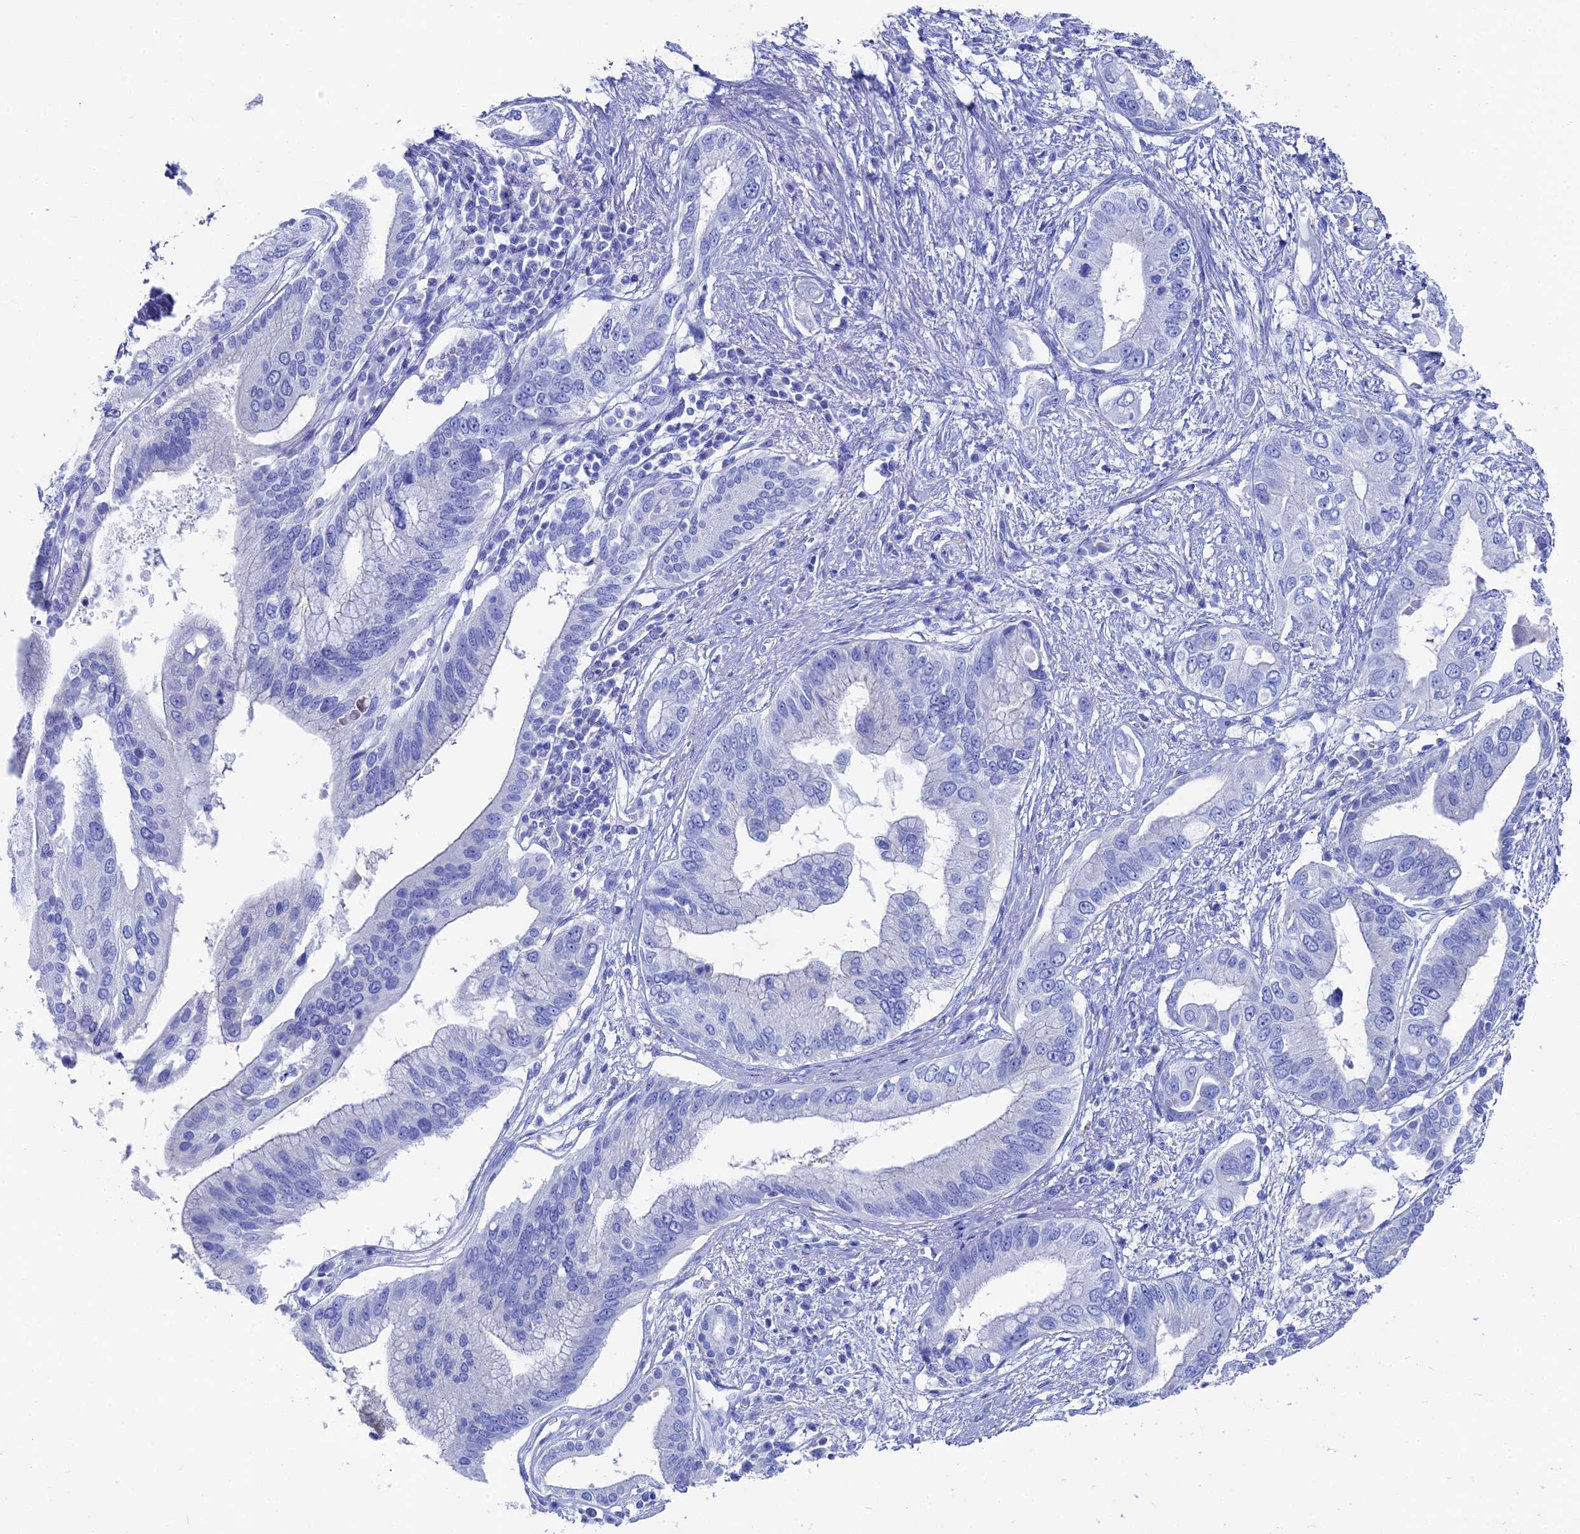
{"staining": {"intensity": "negative", "quantity": "none", "location": "none"}, "tissue": "pancreatic cancer", "cell_type": "Tumor cells", "image_type": "cancer", "snomed": [{"axis": "morphology", "description": "Inflammation, NOS"}, {"axis": "morphology", "description": "Adenocarcinoma, NOS"}, {"axis": "topography", "description": "Pancreas"}], "caption": "High magnification brightfield microscopy of pancreatic adenocarcinoma stained with DAB (brown) and counterstained with hematoxylin (blue): tumor cells show no significant positivity. (Stains: DAB (3,3'-diaminobenzidine) immunohistochemistry (IHC) with hematoxylin counter stain, Microscopy: brightfield microscopy at high magnification).", "gene": "UNC119", "patient": {"sex": "female", "age": 56}}